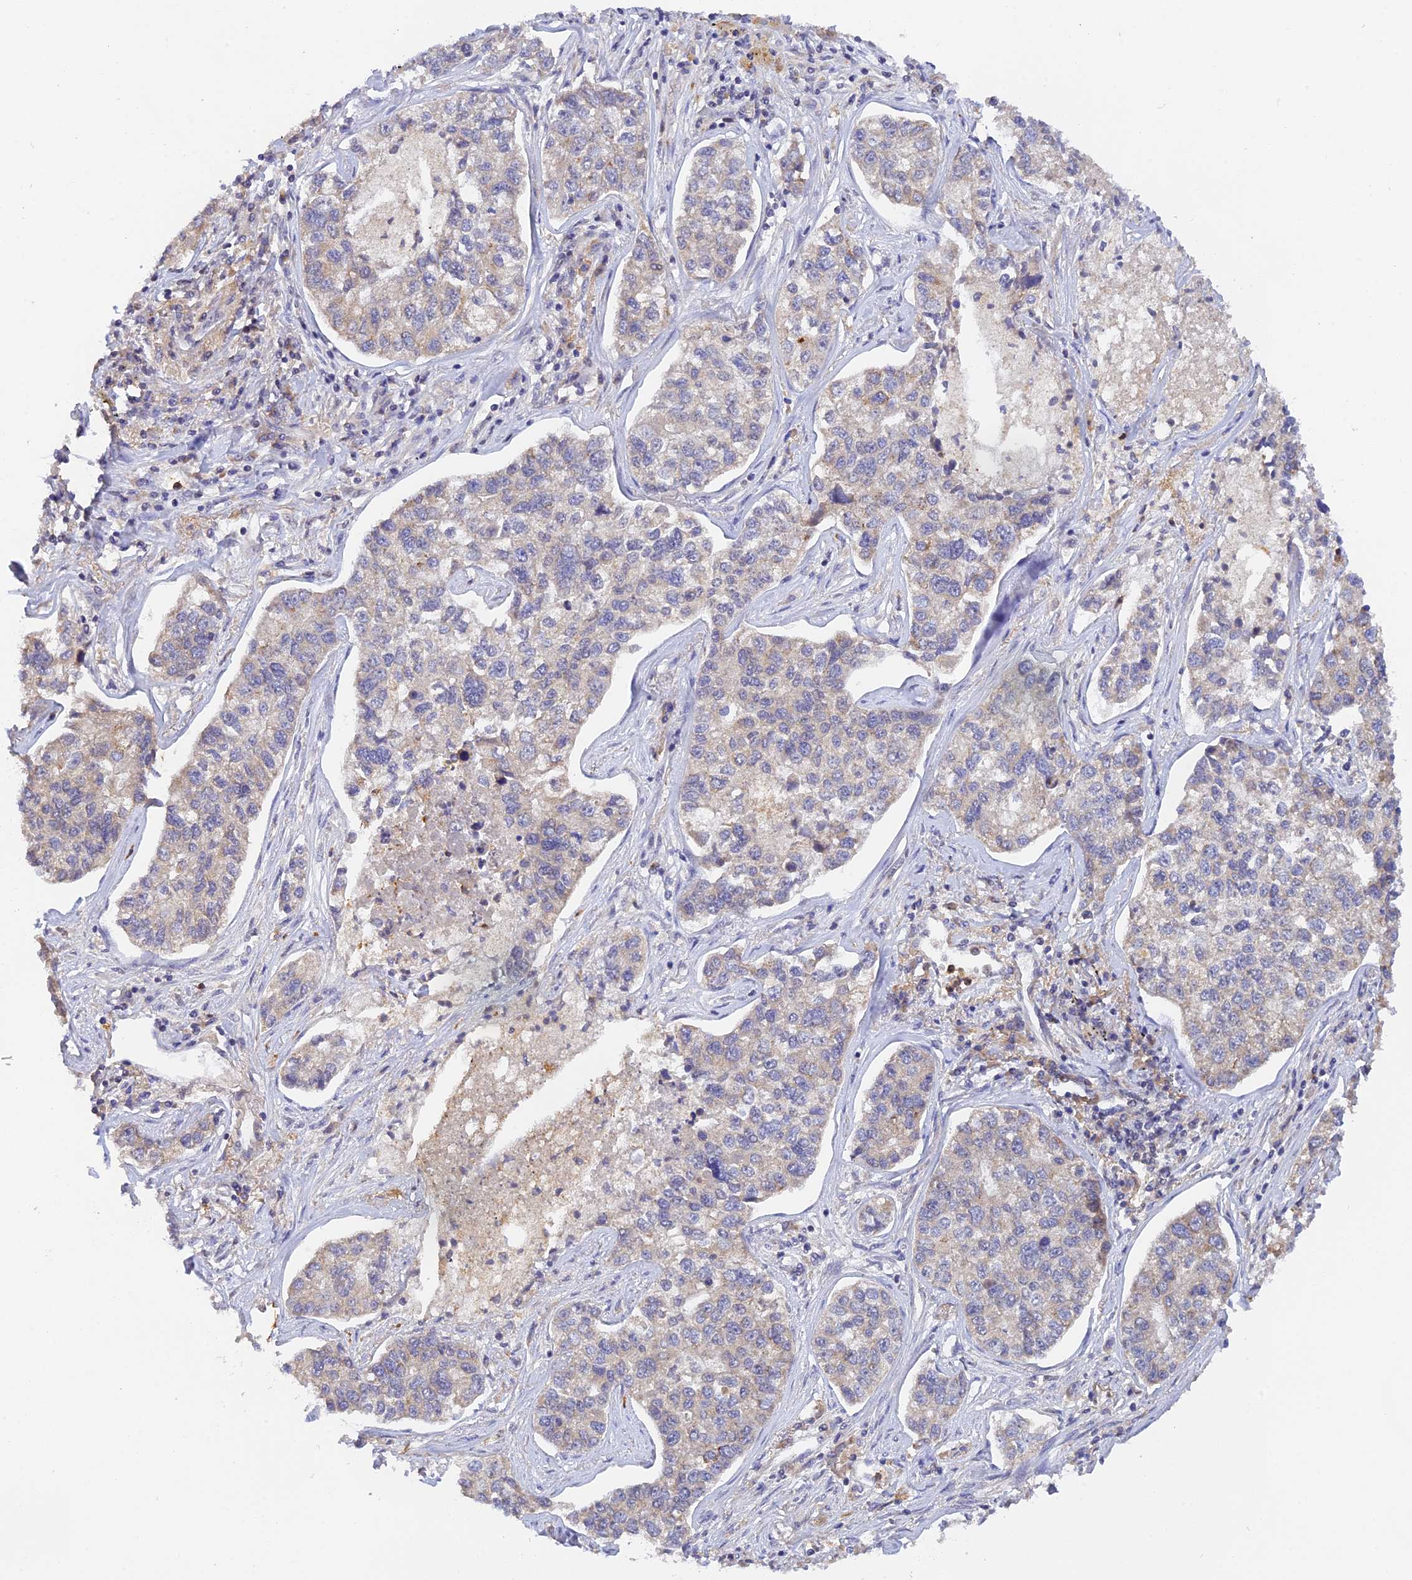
{"staining": {"intensity": "weak", "quantity": "<25%", "location": "cytoplasmic/membranous"}, "tissue": "lung cancer", "cell_type": "Tumor cells", "image_type": "cancer", "snomed": [{"axis": "morphology", "description": "Adenocarcinoma, NOS"}, {"axis": "topography", "description": "Lung"}], "caption": "There is no significant staining in tumor cells of lung adenocarcinoma.", "gene": "PEX16", "patient": {"sex": "male", "age": 49}}